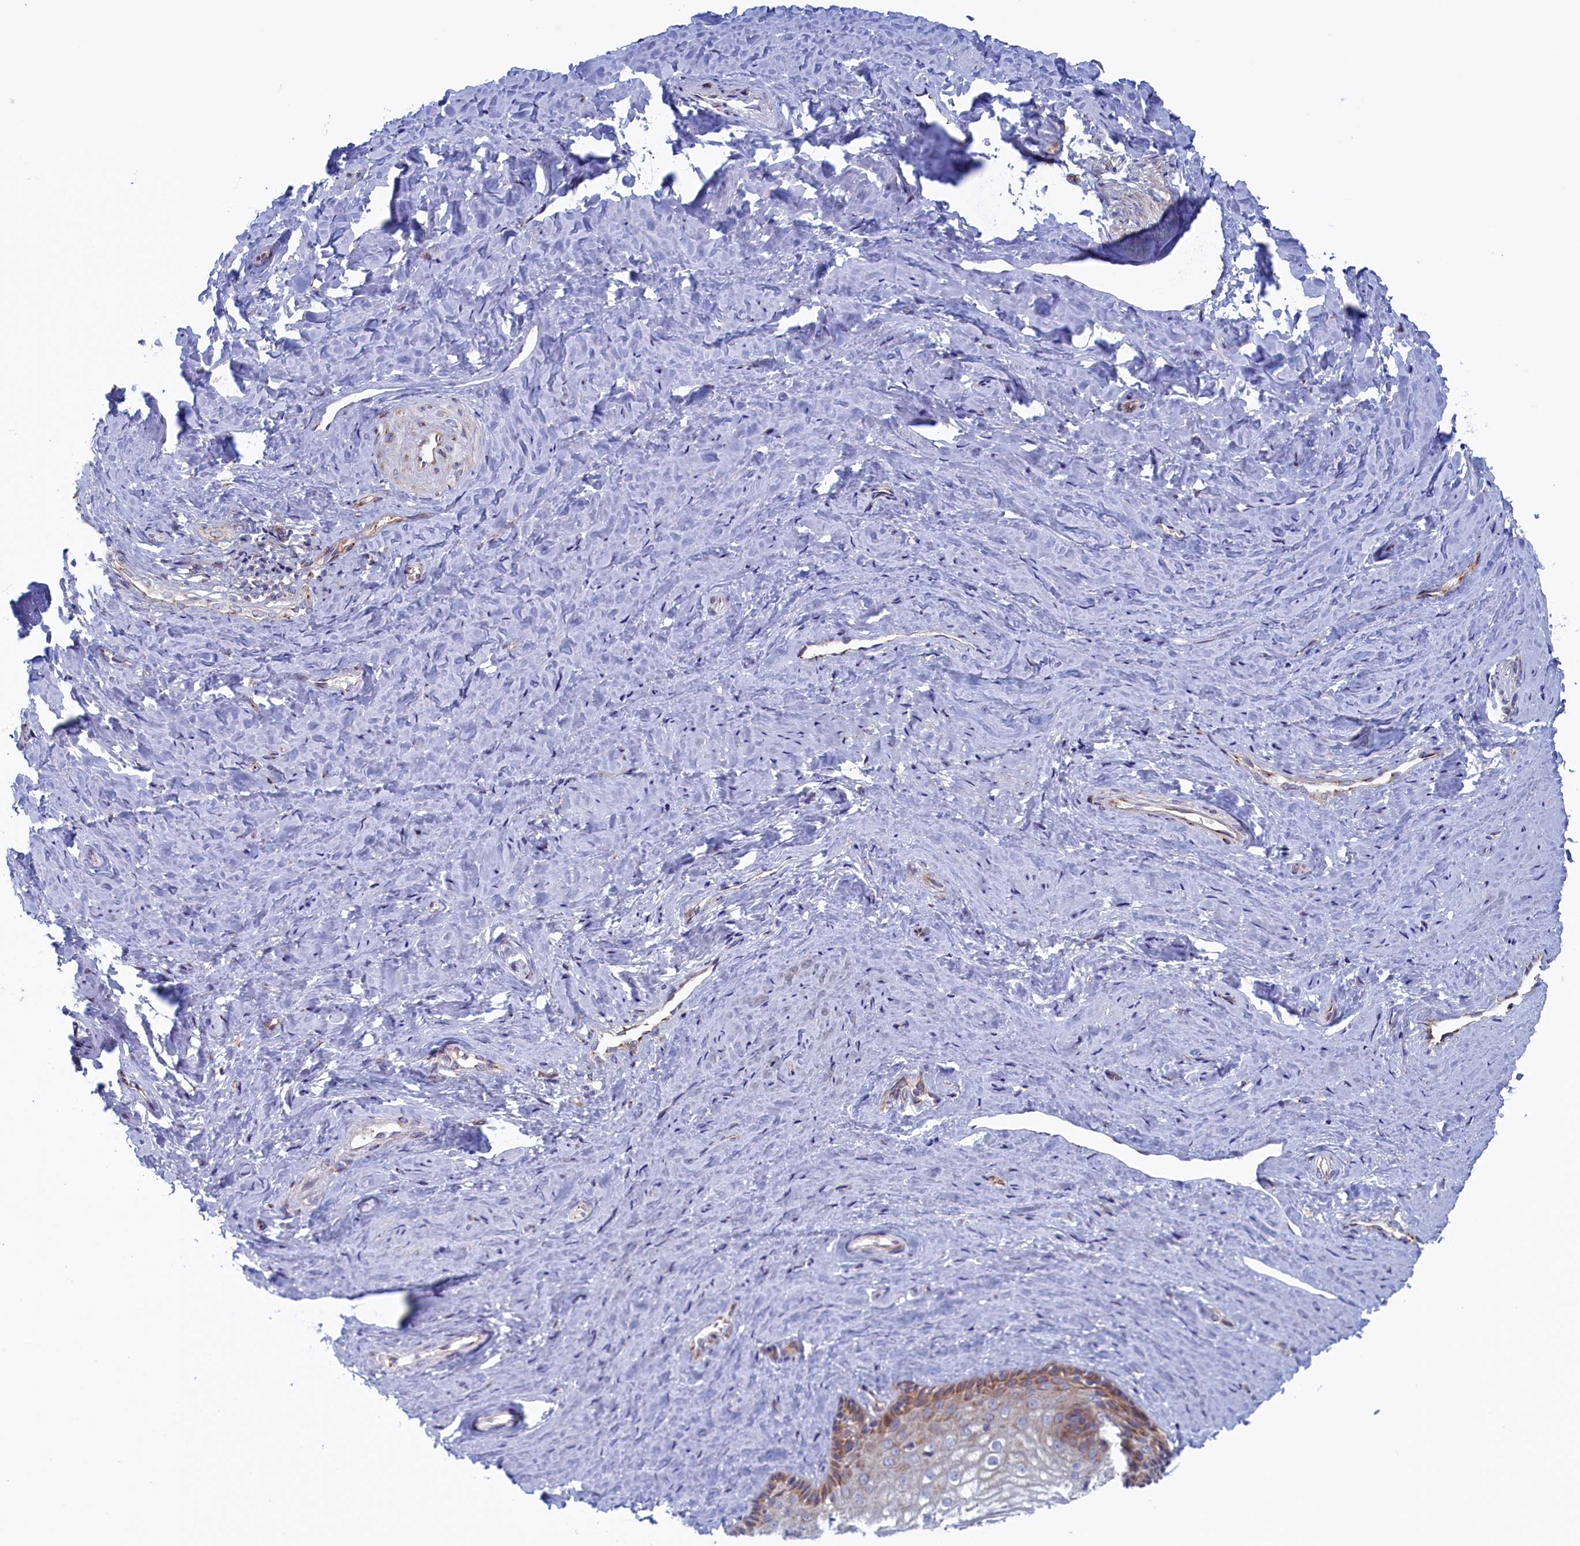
{"staining": {"intensity": "moderate", "quantity": "<25%", "location": "cytoplasmic/membranous"}, "tissue": "vagina", "cell_type": "Squamous epithelial cells", "image_type": "normal", "snomed": [{"axis": "morphology", "description": "Normal tissue, NOS"}, {"axis": "topography", "description": "Vagina"}, {"axis": "topography", "description": "Cervix"}], "caption": "High-magnification brightfield microscopy of unremarkable vagina stained with DAB (brown) and counterstained with hematoxylin (blue). squamous epithelial cells exhibit moderate cytoplasmic/membranous expression is appreciated in approximately<25% of cells. (brown staining indicates protein expression, while blue staining denotes nuclei).", "gene": "MTFMT", "patient": {"sex": "female", "age": 40}}